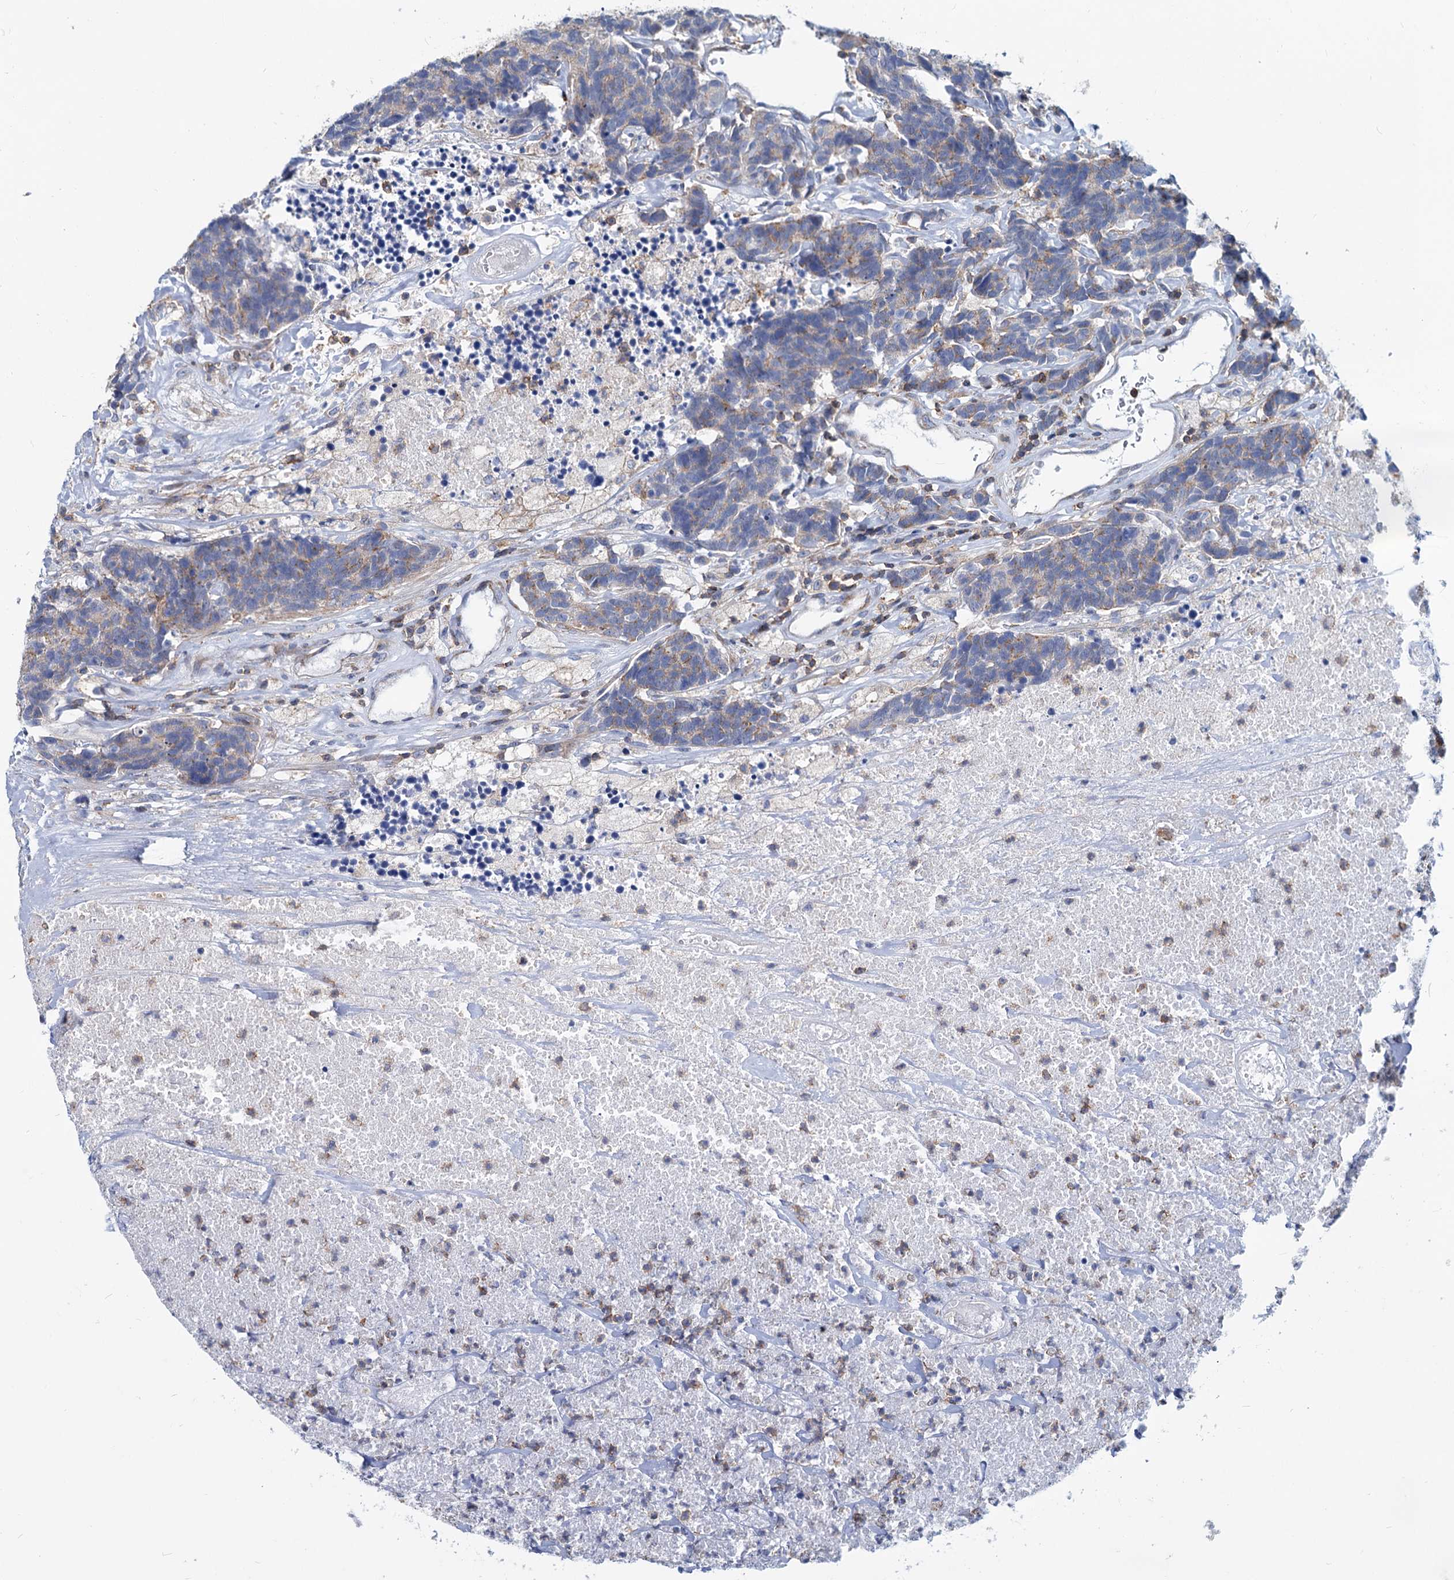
{"staining": {"intensity": "weak", "quantity": "25%-75%", "location": "cytoplasmic/membranous"}, "tissue": "carcinoid", "cell_type": "Tumor cells", "image_type": "cancer", "snomed": [{"axis": "morphology", "description": "Carcinoma, NOS"}, {"axis": "morphology", "description": "Carcinoid, malignant, NOS"}, {"axis": "topography", "description": "Urinary bladder"}], "caption": "A micrograph of carcinoid stained for a protein exhibits weak cytoplasmic/membranous brown staining in tumor cells. (Brightfield microscopy of DAB IHC at high magnification).", "gene": "LRCH4", "patient": {"sex": "male", "age": 57}}